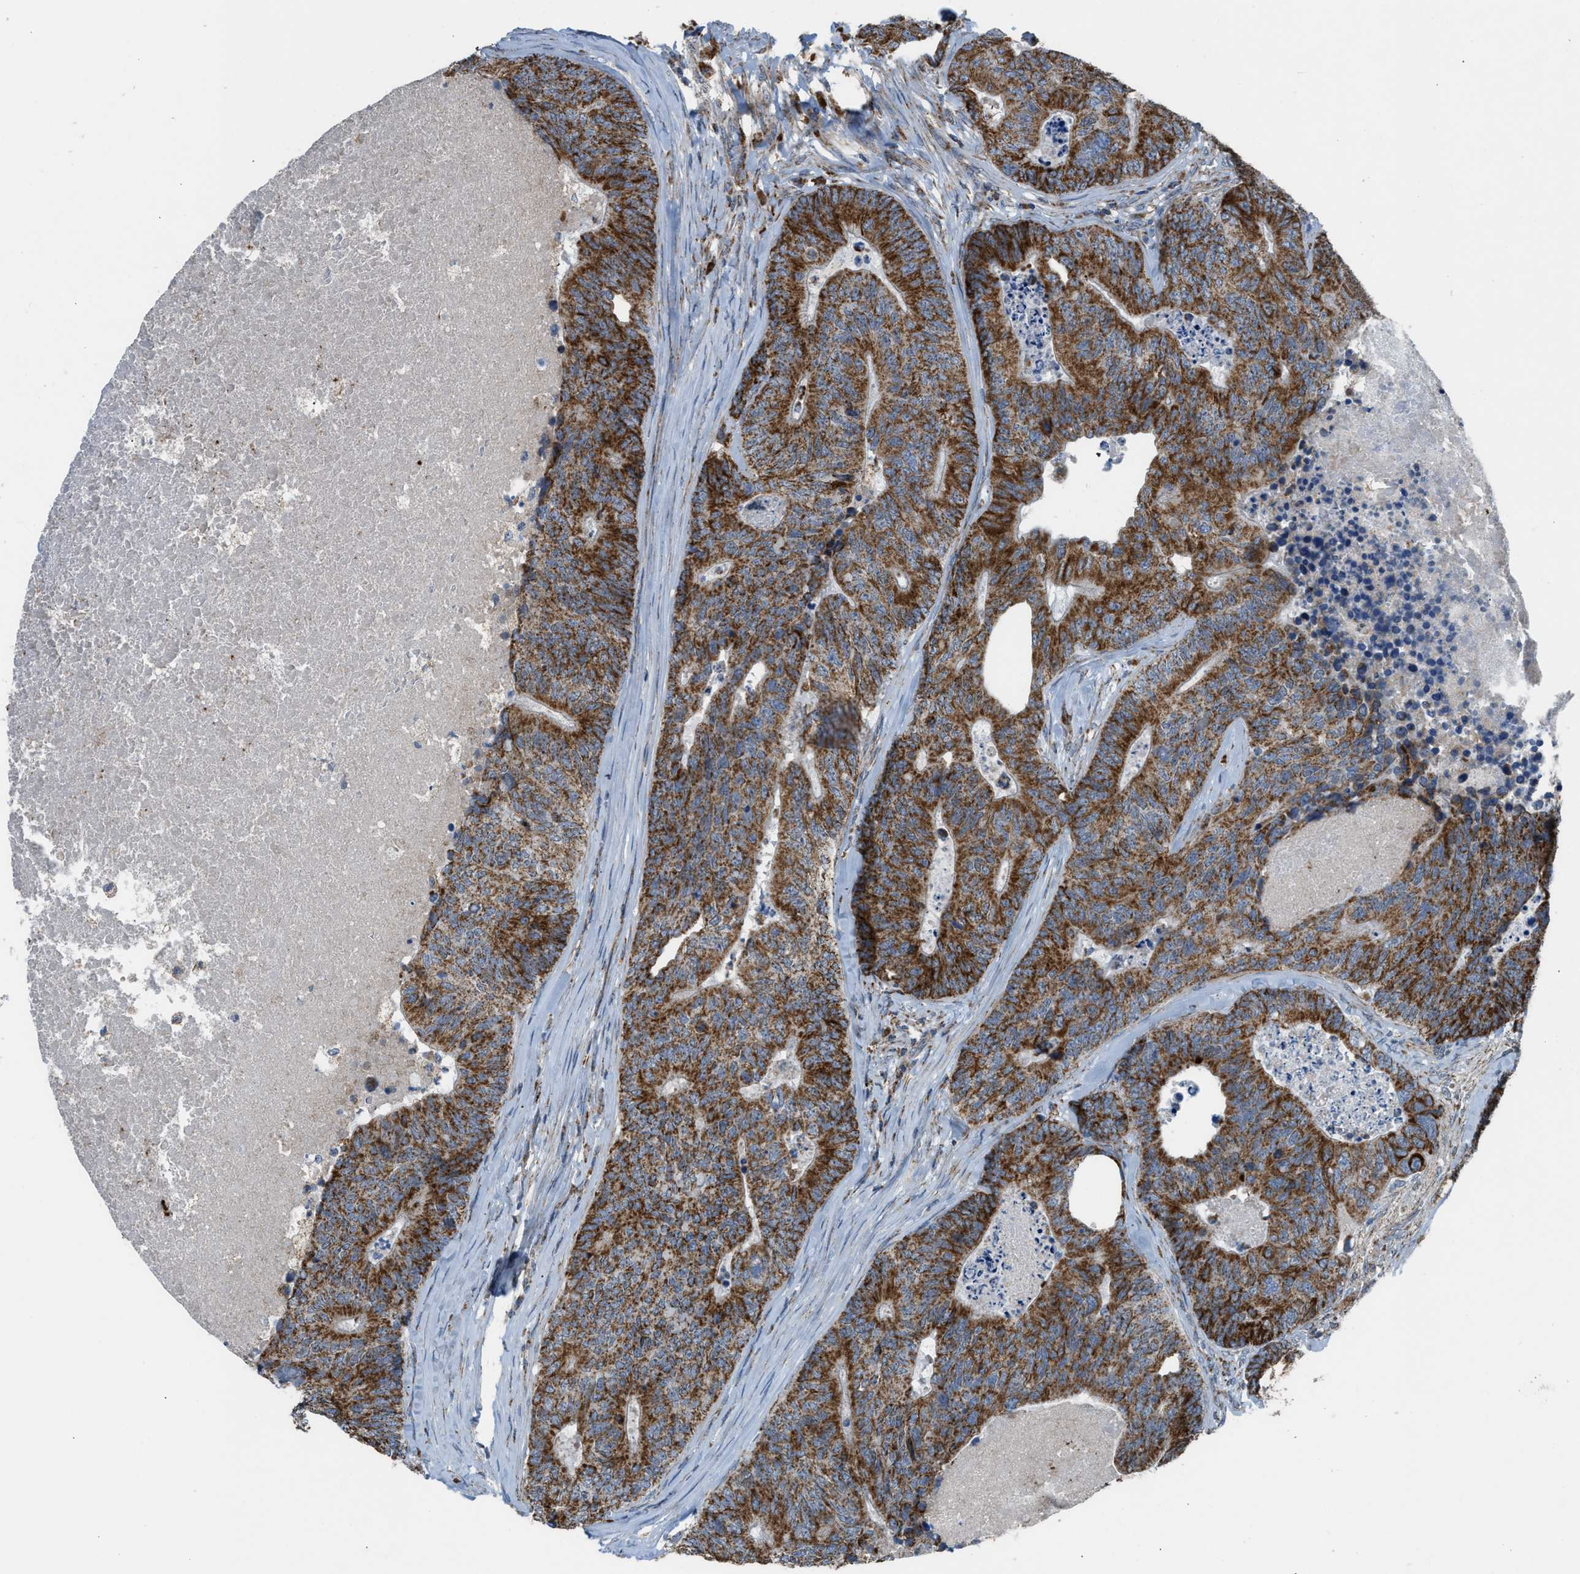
{"staining": {"intensity": "strong", "quantity": ">75%", "location": "cytoplasmic/membranous"}, "tissue": "colorectal cancer", "cell_type": "Tumor cells", "image_type": "cancer", "snomed": [{"axis": "morphology", "description": "Adenocarcinoma, NOS"}, {"axis": "topography", "description": "Colon"}], "caption": "Immunohistochemistry of colorectal cancer (adenocarcinoma) shows high levels of strong cytoplasmic/membranous expression in approximately >75% of tumor cells.", "gene": "SMIM20", "patient": {"sex": "female", "age": 67}}